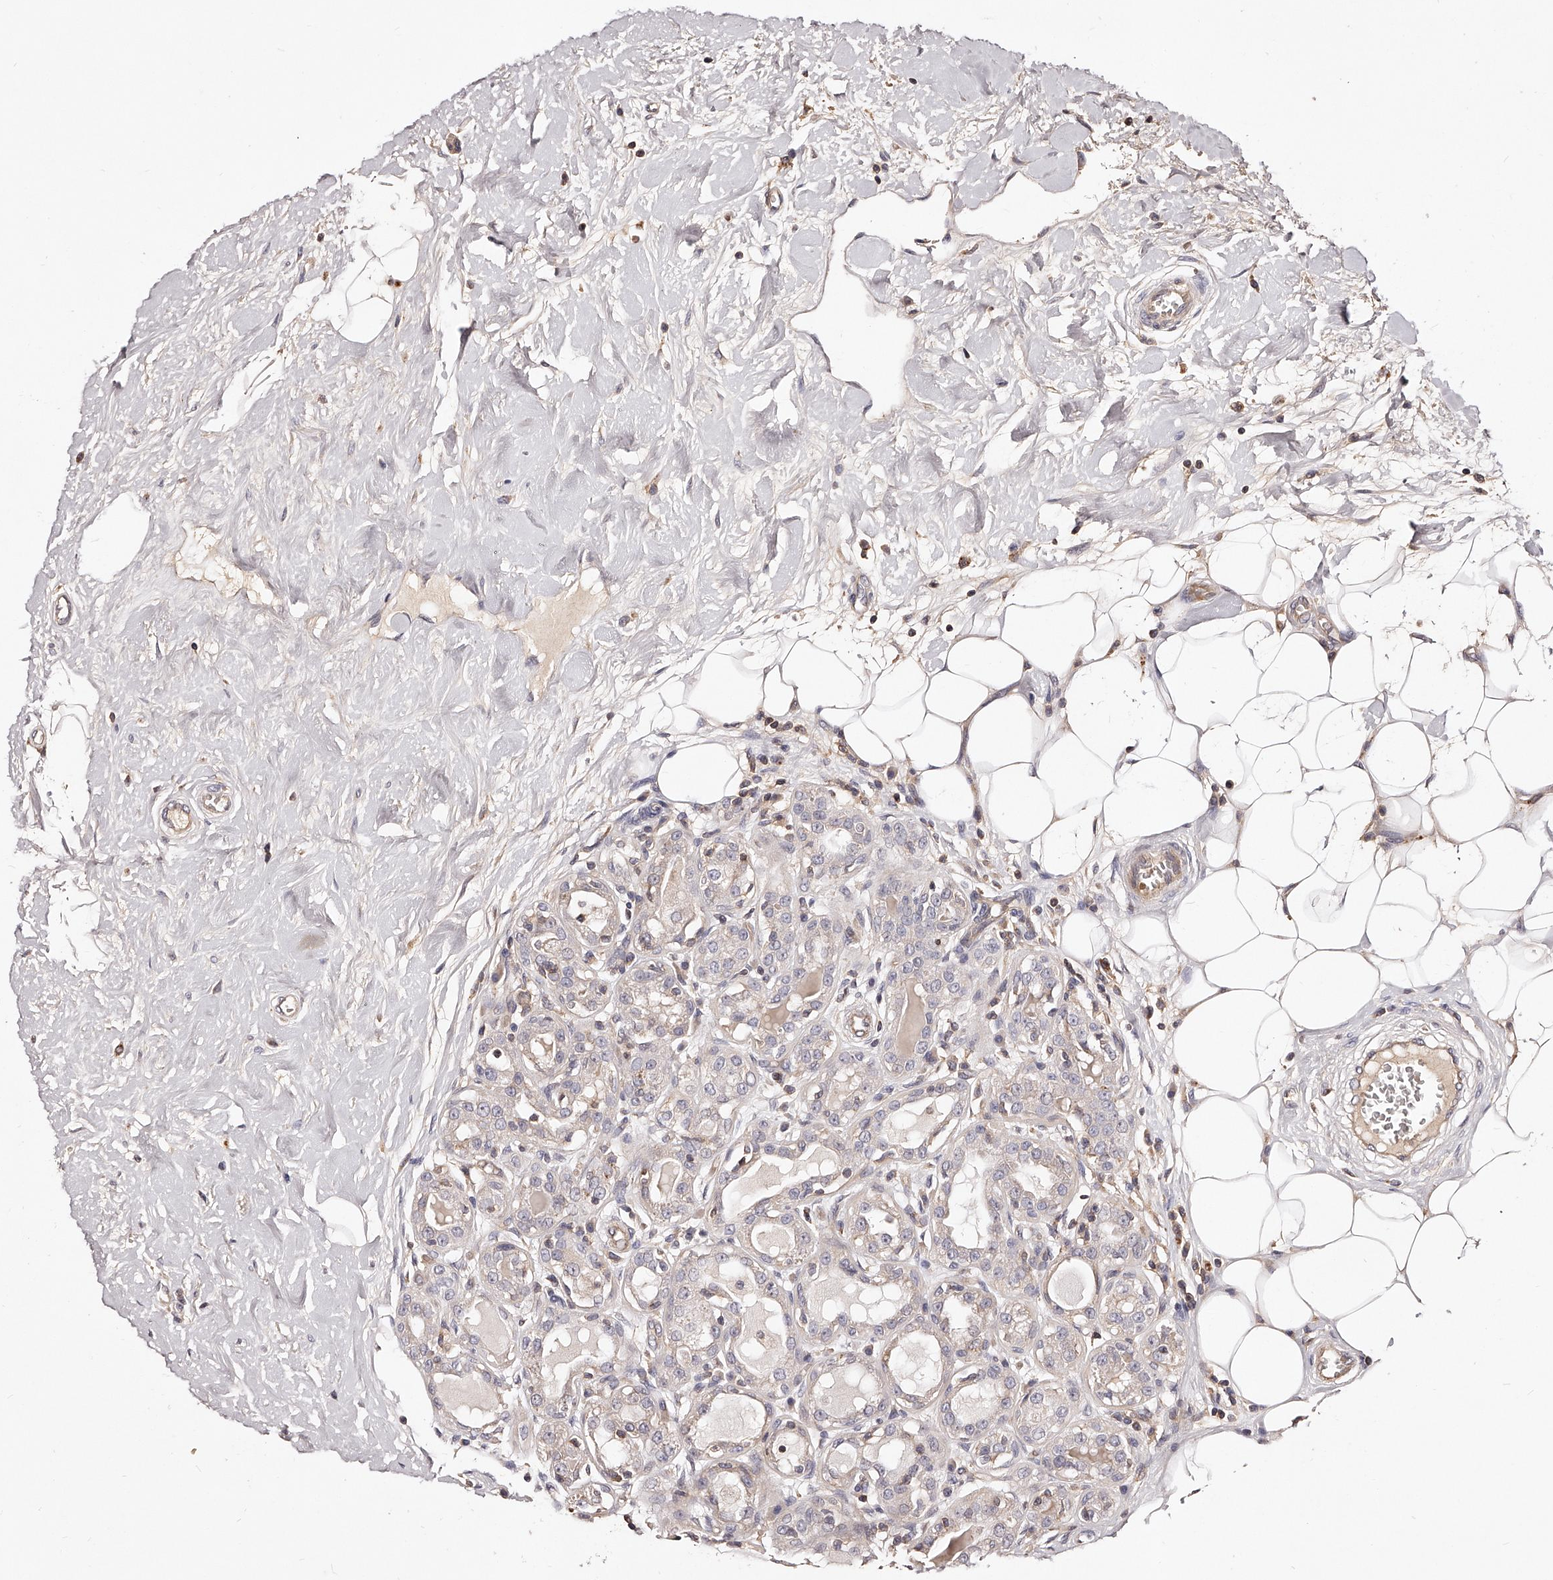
{"staining": {"intensity": "negative", "quantity": "none", "location": "none"}, "tissue": "breast cancer", "cell_type": "Tumor cells", "image_type": "cancer", "snomed": [{"axis": "morphology", "description": "Duct carcinoma"}, {"axis": "topography", "description": "Breast"}], "caption": "Tumor cells are negative for brown protein staining in breast invasive ductal carcinoma. Nuclei are stained in blue.", "gene": "PHACTR1", "patient": {"sex": "female", "age": 27}}